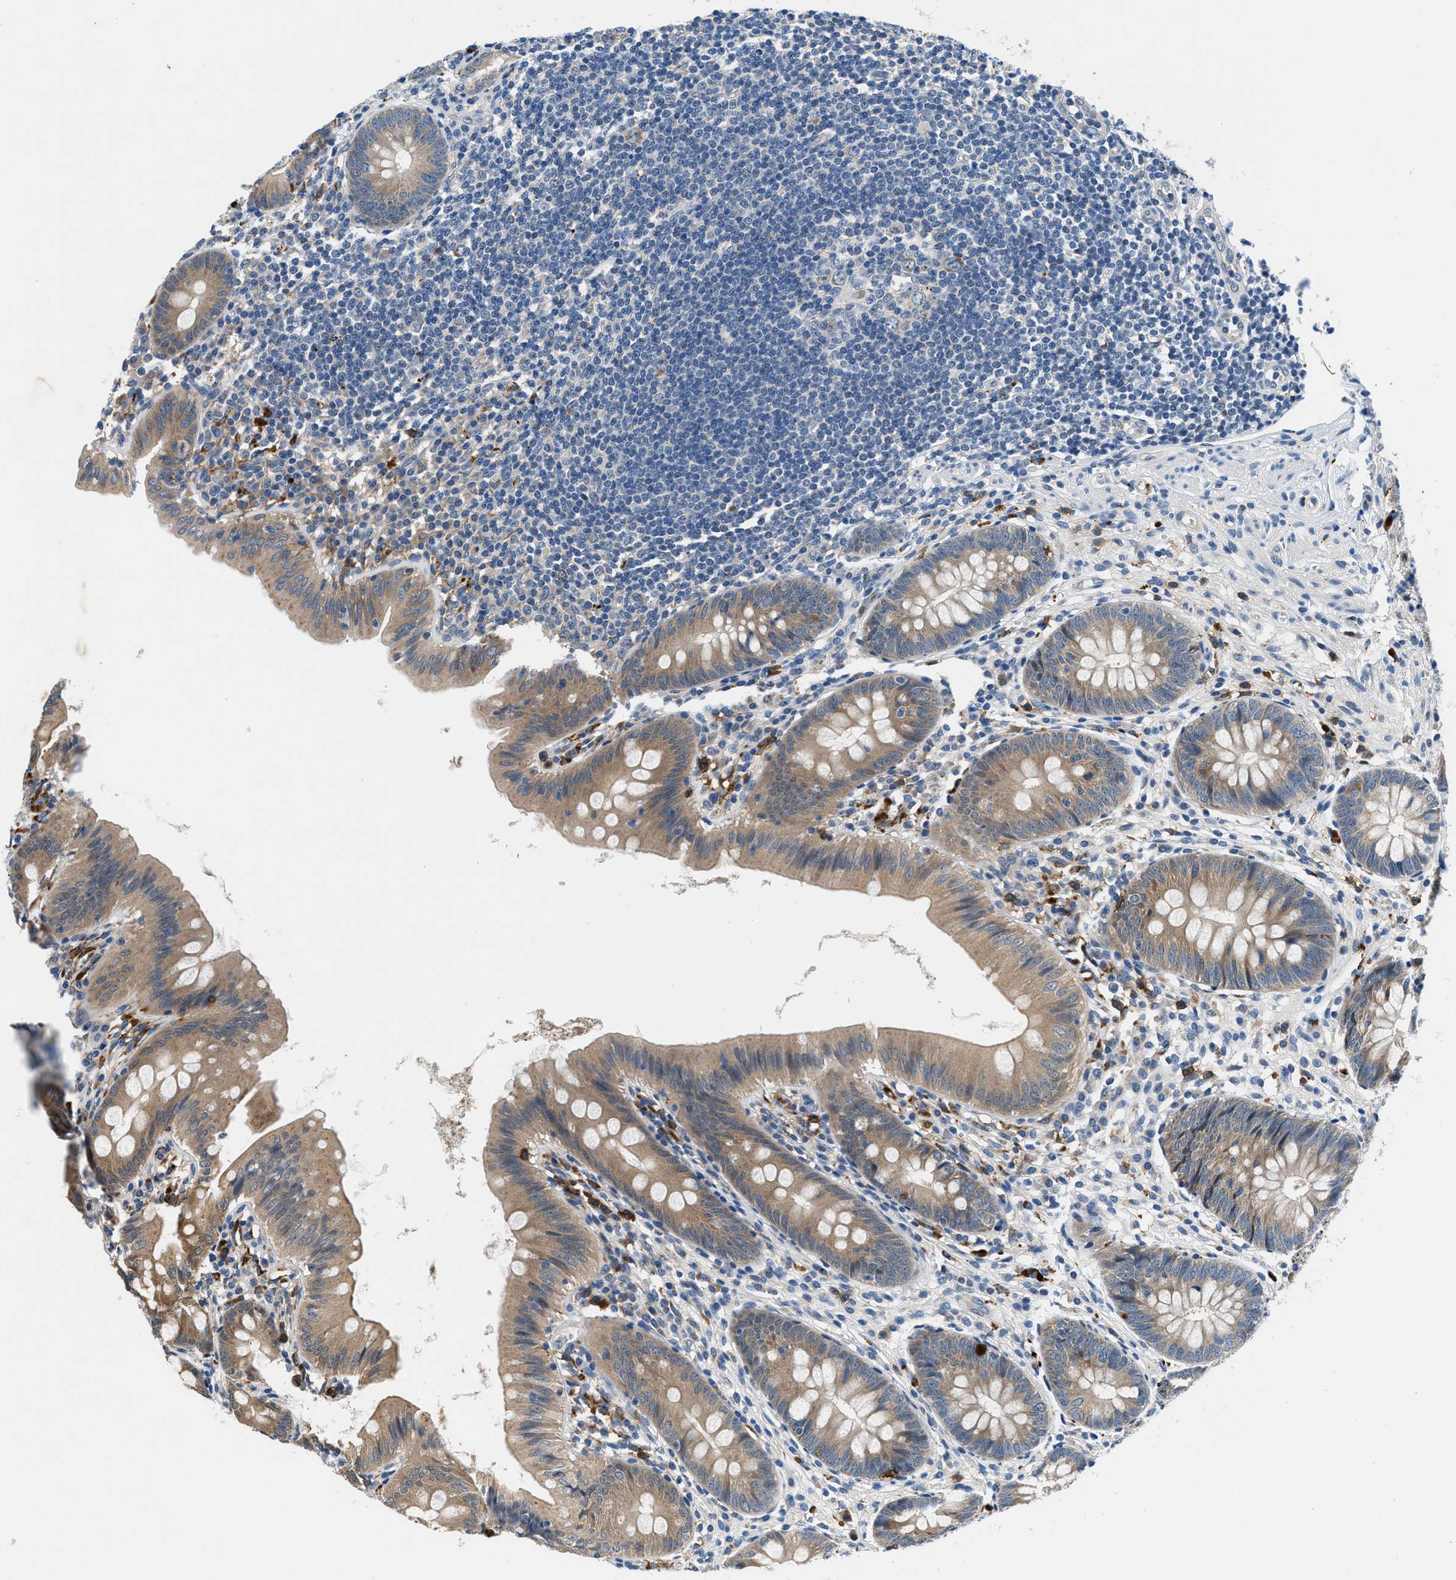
{"staining": {"intensity": "weak", "quantity": ">75%", "location": "cytoplasmic/membranous"}, "tissue": "appendix", "cell_type": "Glandular cells", "image_type": "normal", "snomed": [{"axis": "morphology", "description": "Normal tissue, NOS"}, {"axis": "topography", "description": "Appendix"}], "caption": "Normal appendix displays weak cytoplasmic/membranous staining in approximately >75% of glandular cells.", "gene": "ADGRE3", "patient": {"sex": "male", "age": 56}}